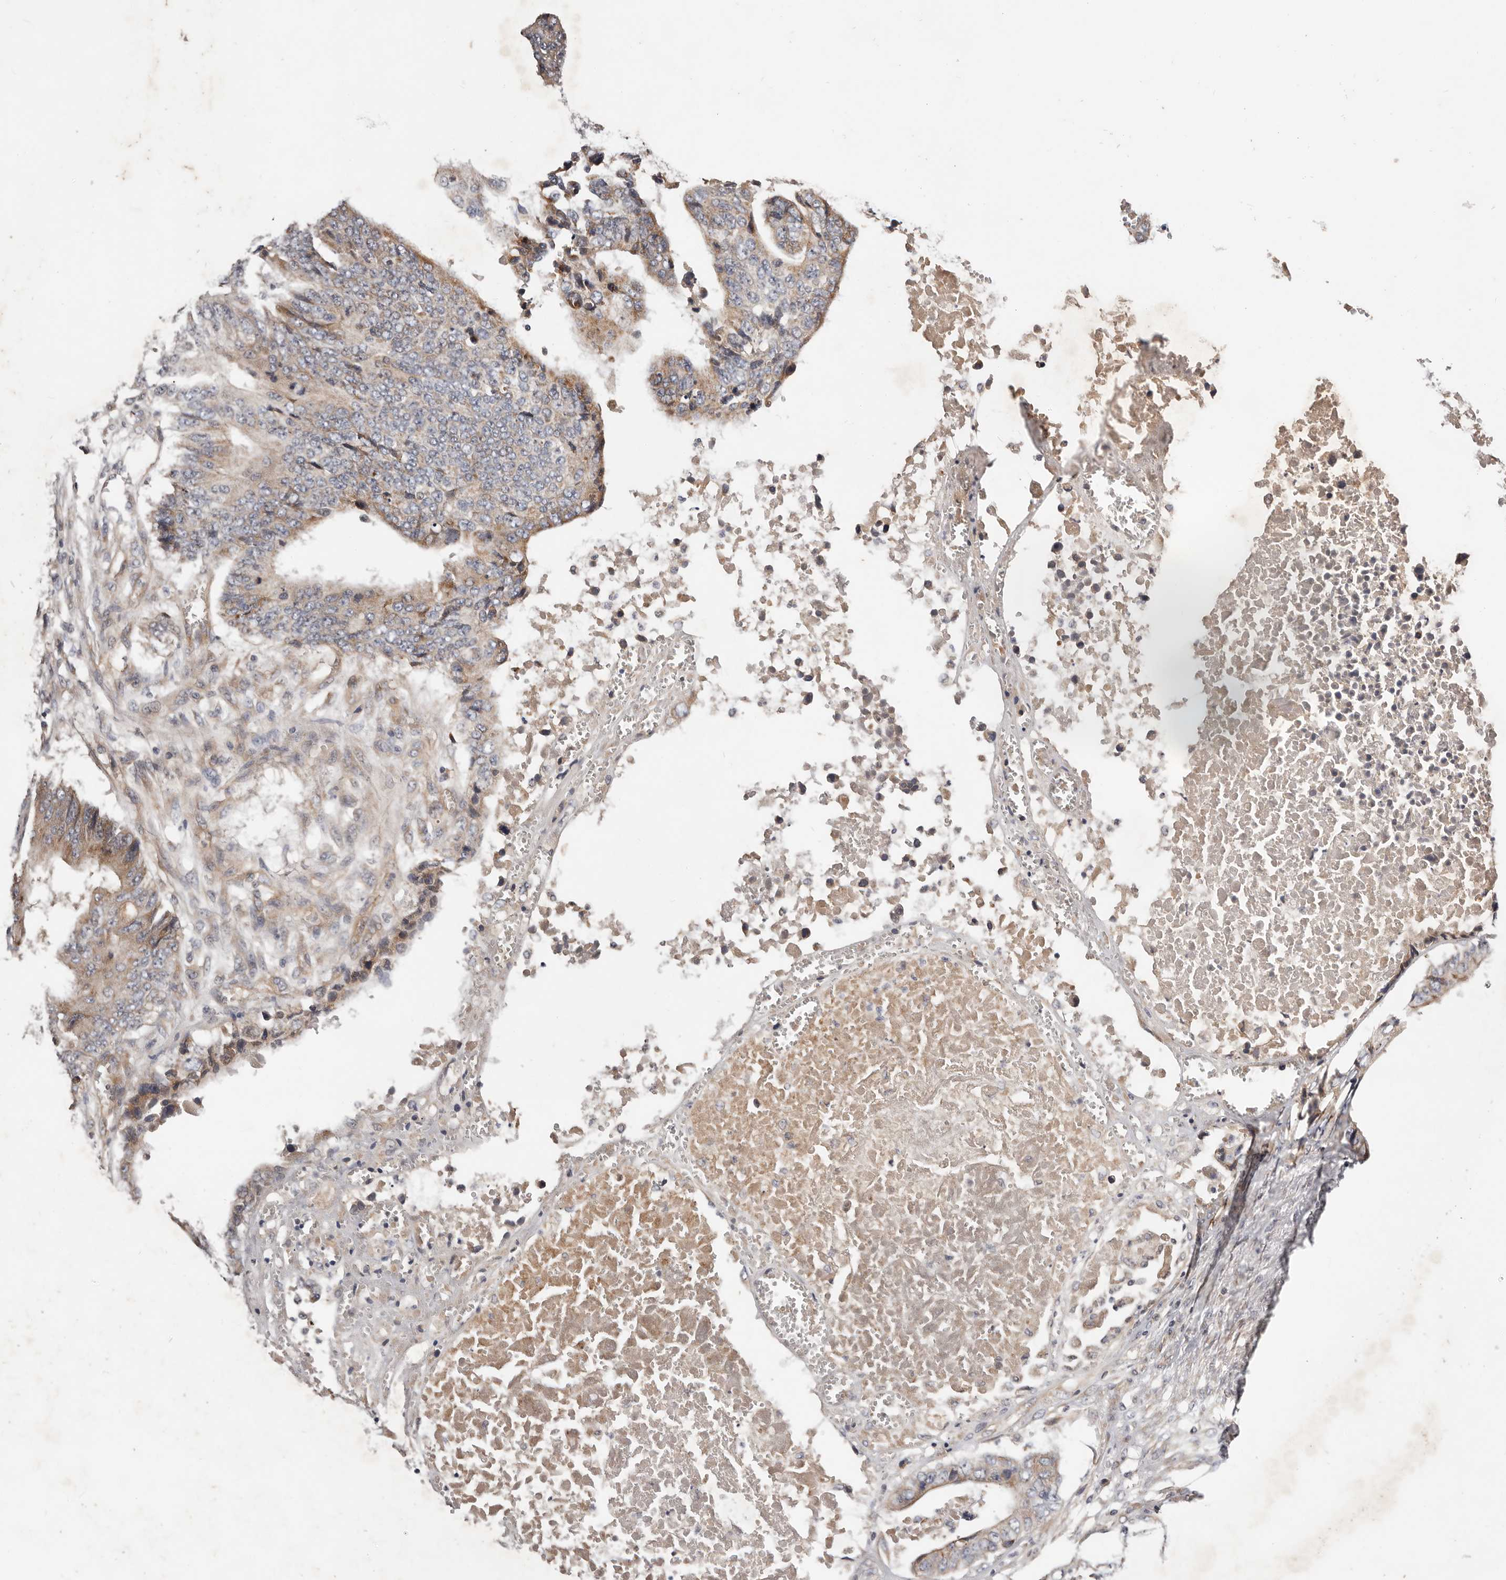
{"staining": {"intensity": "moderate", "quantity": "25%-75%", "location": "cytoplasmic/membranous"}, "tissue": "colorectal cancer", "cell_type": "Tumor cells", "image_type": "cancer", "snomed": [{"axis": "morphology", "description": "Adenocarcinoma, NOS"}, {"axis": "topography", "description": "Rectum"}], "caption": "A photomicrograph of human adenocarcinoma (colorectal) stained for a protein exhibits moderate cytoplasmic/membranous brown staining in tumor cells.", "gene": "MACF1", "patient": {"sex": "male", "age": 84}}